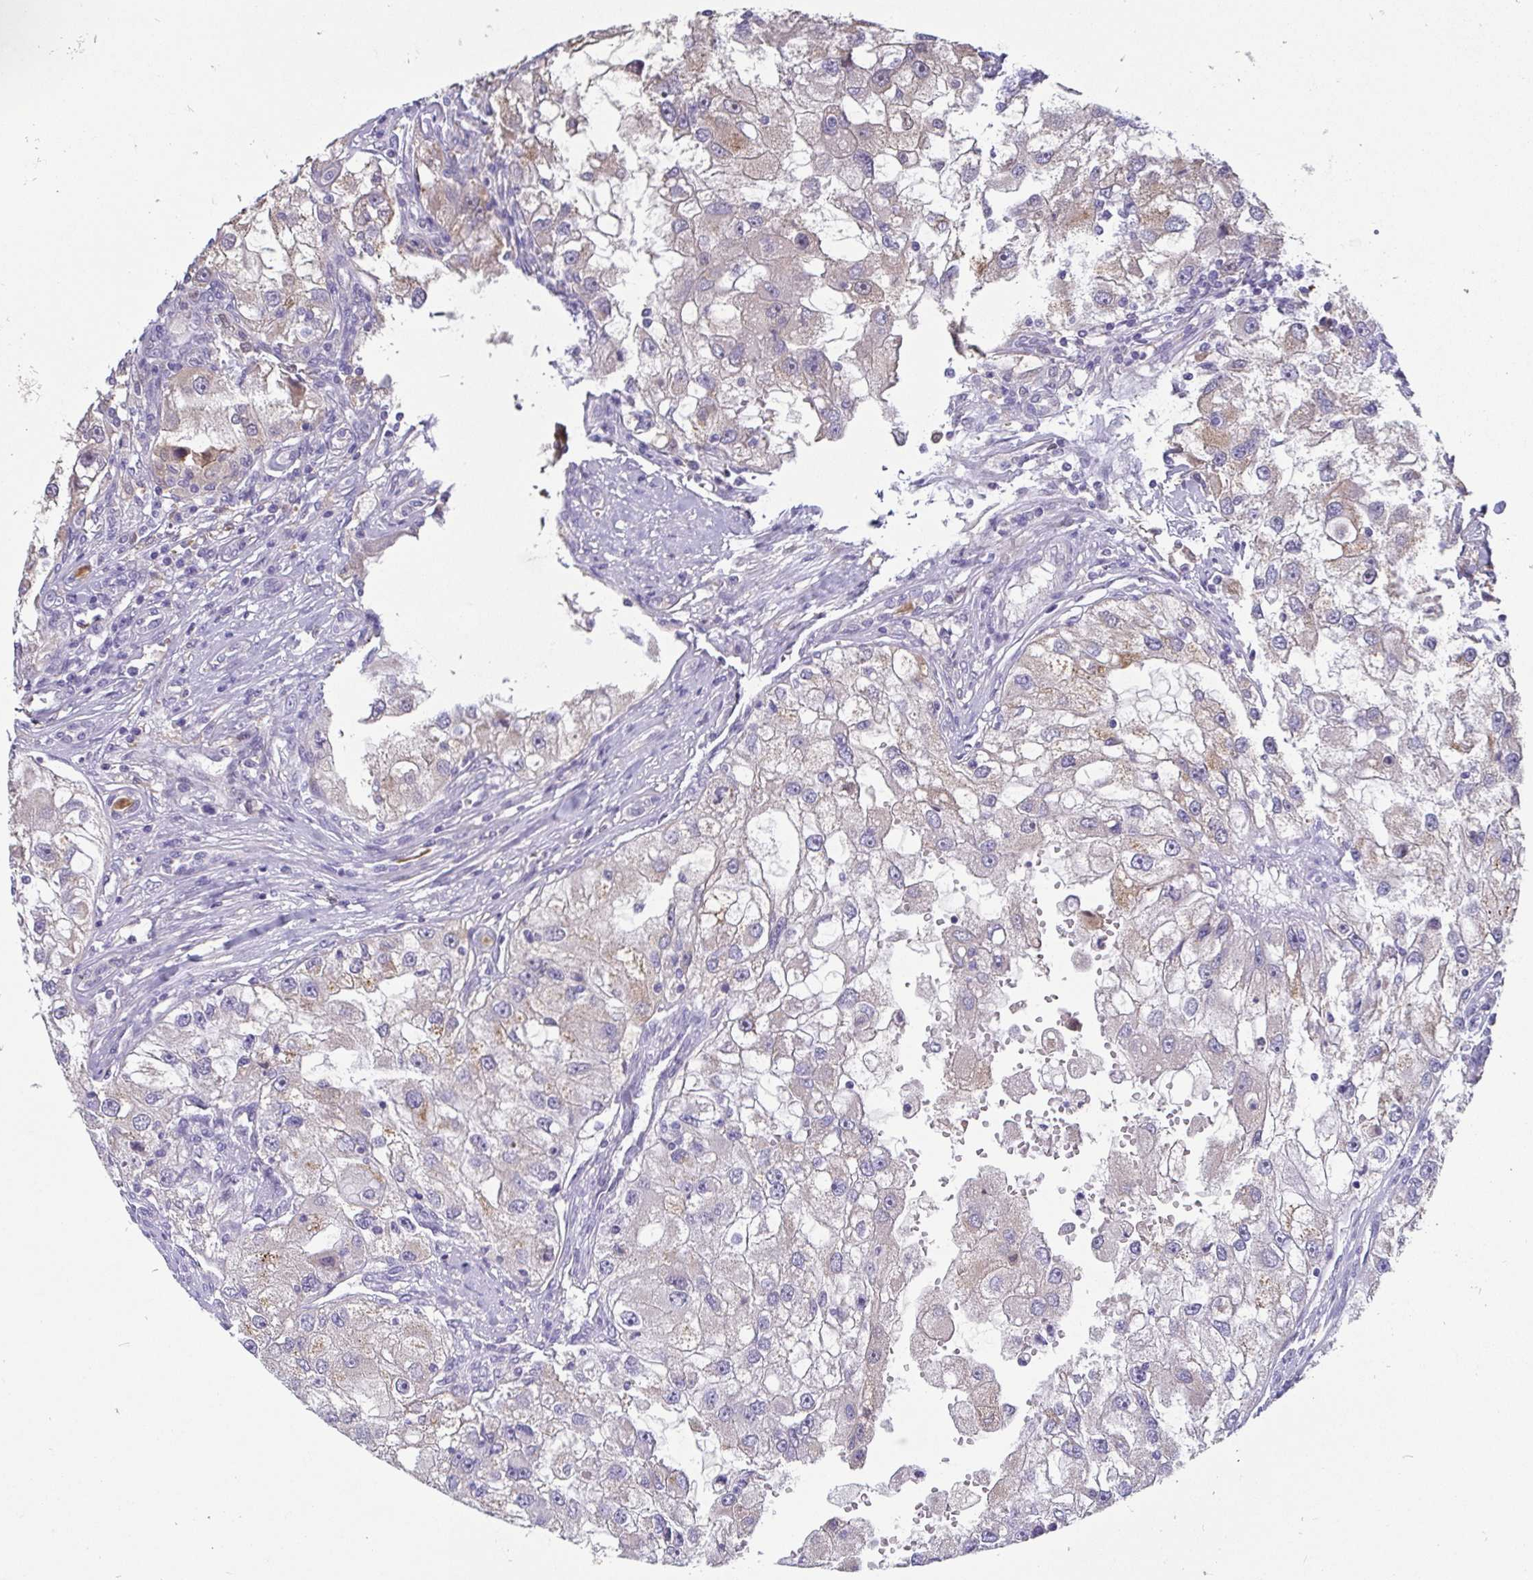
{"staining": {"intensity": "weak", "quantity": "<25%", "location": "cytoplasmic/membranous"}, "tissue": "renal cancer", "cell_type": "Tumor cells", "image_type": "cancer", "snomed": [{"axis": "morphology", "description": "Adenocarcinoma, NOS"}, {"axis": "topography", "description": "Kidney"}], "caption": "High power microscopy photomicrograph of an immunohistochemistry photomicrograph of renal cancer, revealing no significant staining in tumor cells.", "gene": "IDH1", "patient": {"sex": "male", "age": 63}}